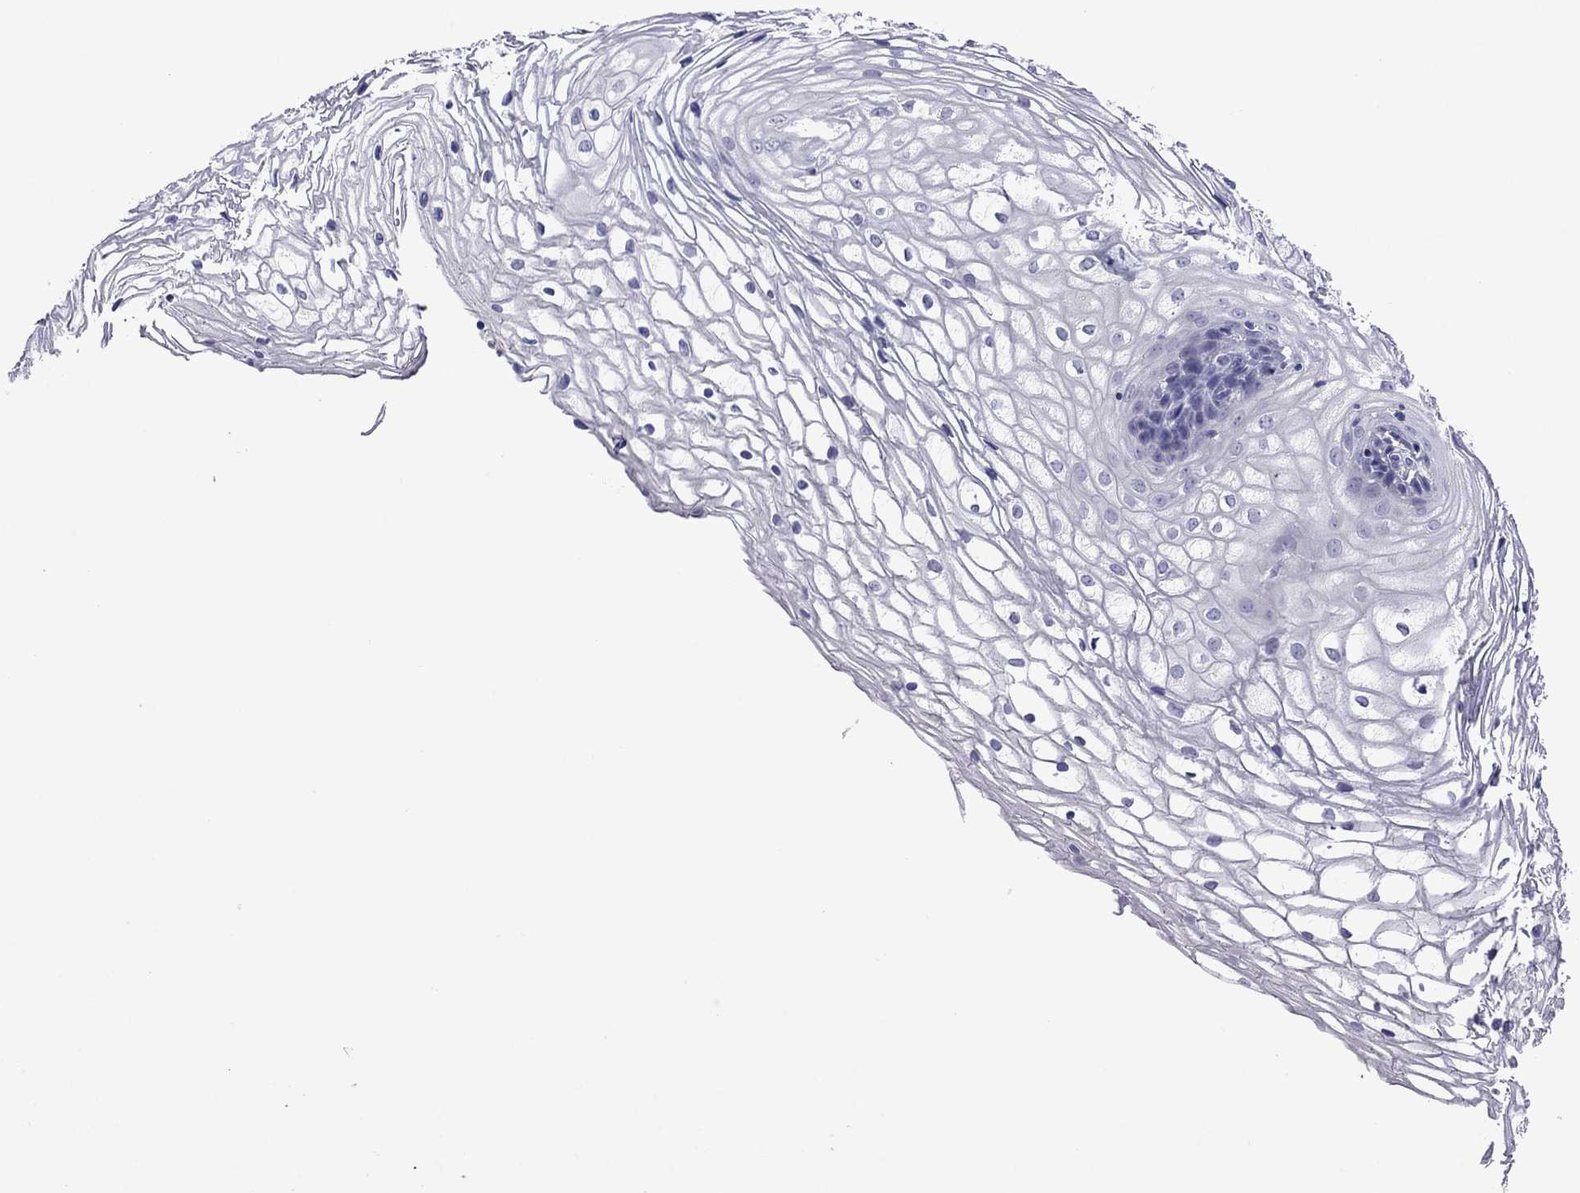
{"staining": {"intensity": "negative", "quantity": "none", "location": "none"}, "tissue": "vagina", "cell_type": "Squamous epithelial cells", "image_type": "normal", "snomed": [{"axis": "morphology", "description": "Normal tissue, NOS"}, {"axis": "topography", "description": "Vagina"}], "caption": "There is no significant expression in squamous epithelial cells of vagina. Nuclei are stained in blue.", "gene": "STAR", "patient": {"sex": "female", "age": 34}}